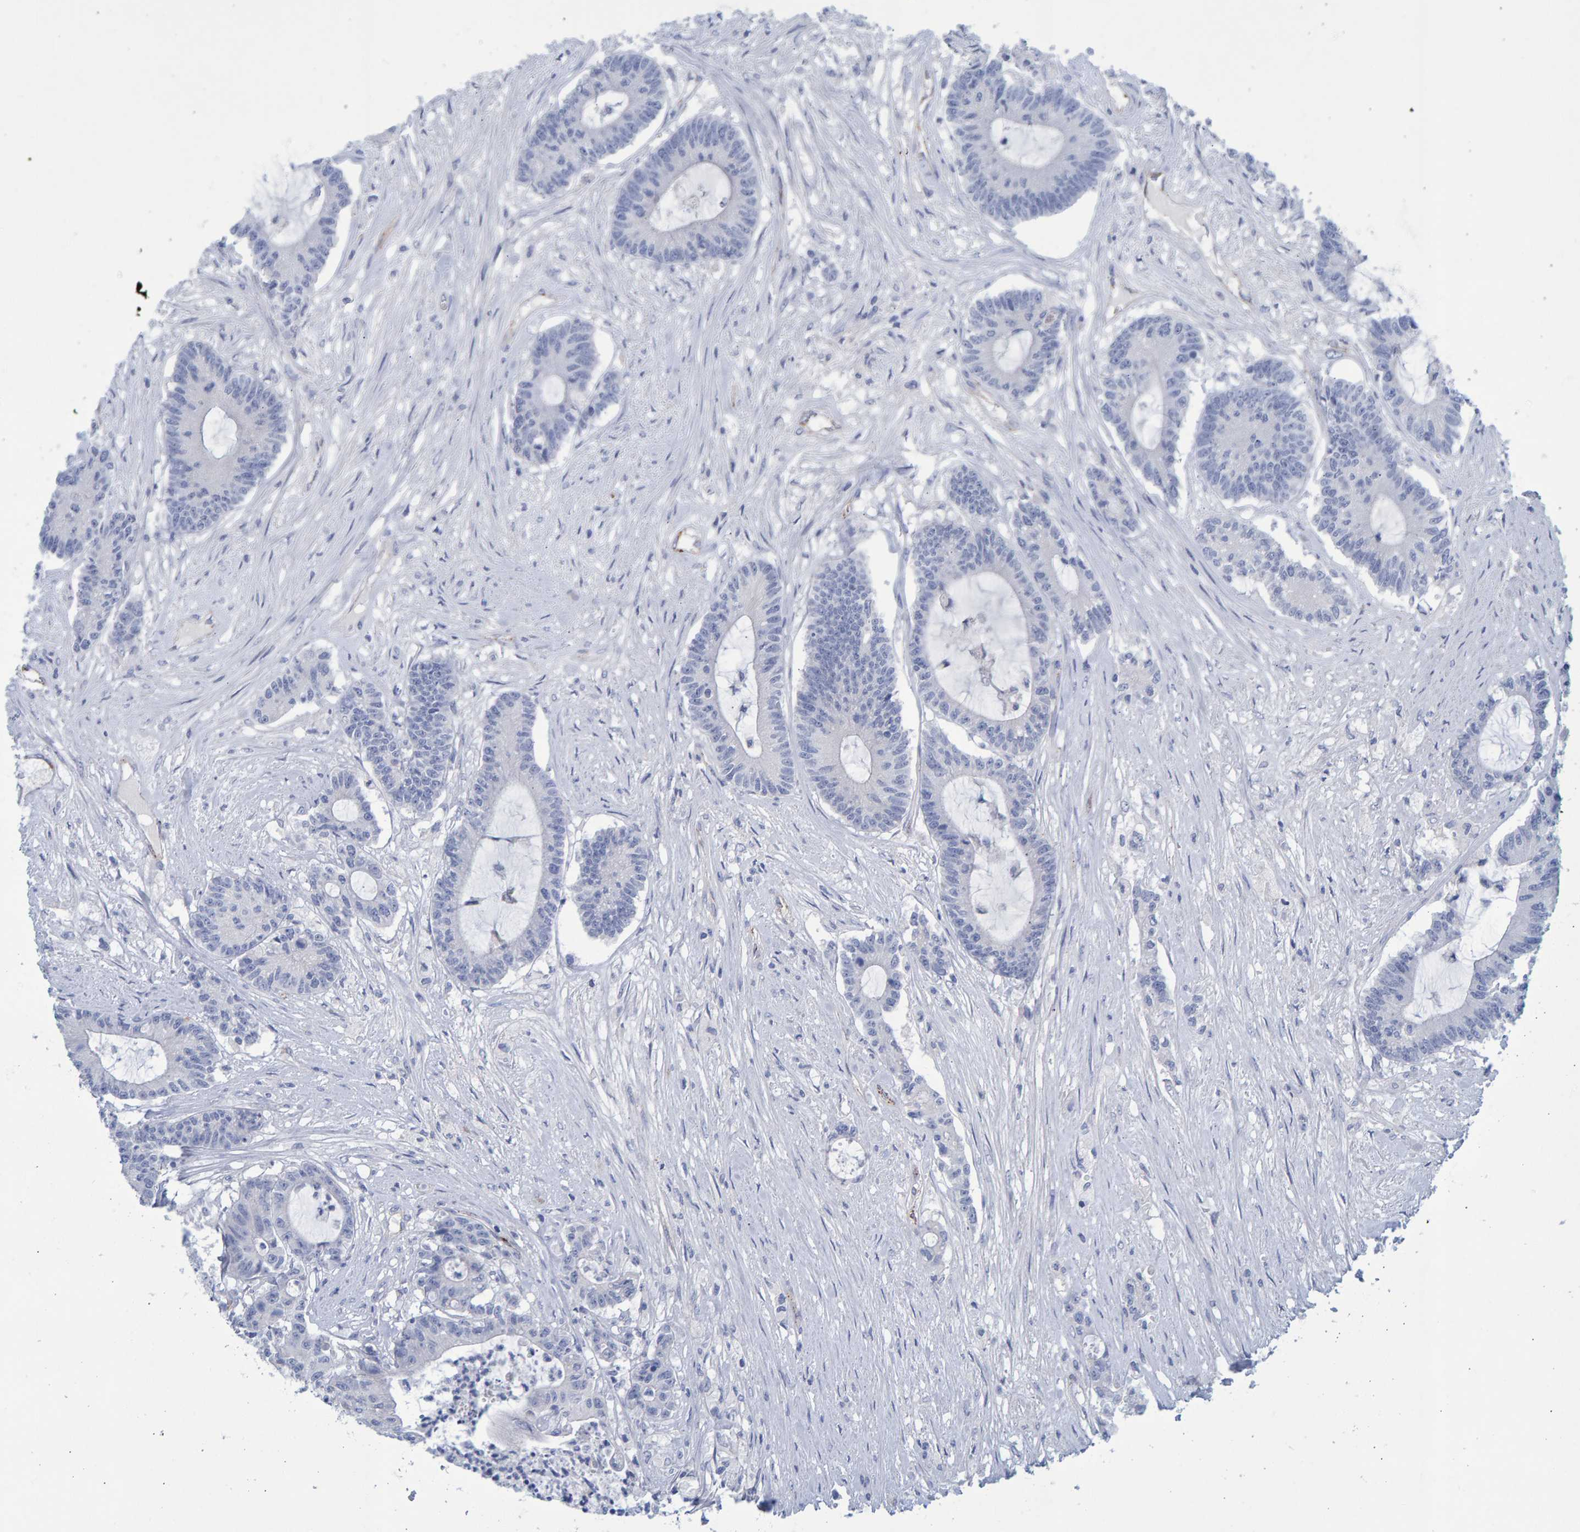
{"staining": {"intensity": "negative", "quantity": "none", "location": "none"}, "tissue": "colorectal cancer", "cell_type": "Tumor cells", "image_type": "cancer", "snomed": [{"axis": "morphology", "description": "Adenocarcinoma, NOS"}, {"axis": "topography", "description": "Colon"}], "caption": "An immunohistochemistry micrograph of adenocarcinoma (colorectal) is shown. There is no staining in tumor cells of adenocarcinoma (colorectal). (Brightfield microscopy of DAB IHC at high magnification).", "gene": "SLC34A3", "patient": {"sex": "female", "age": 84}}